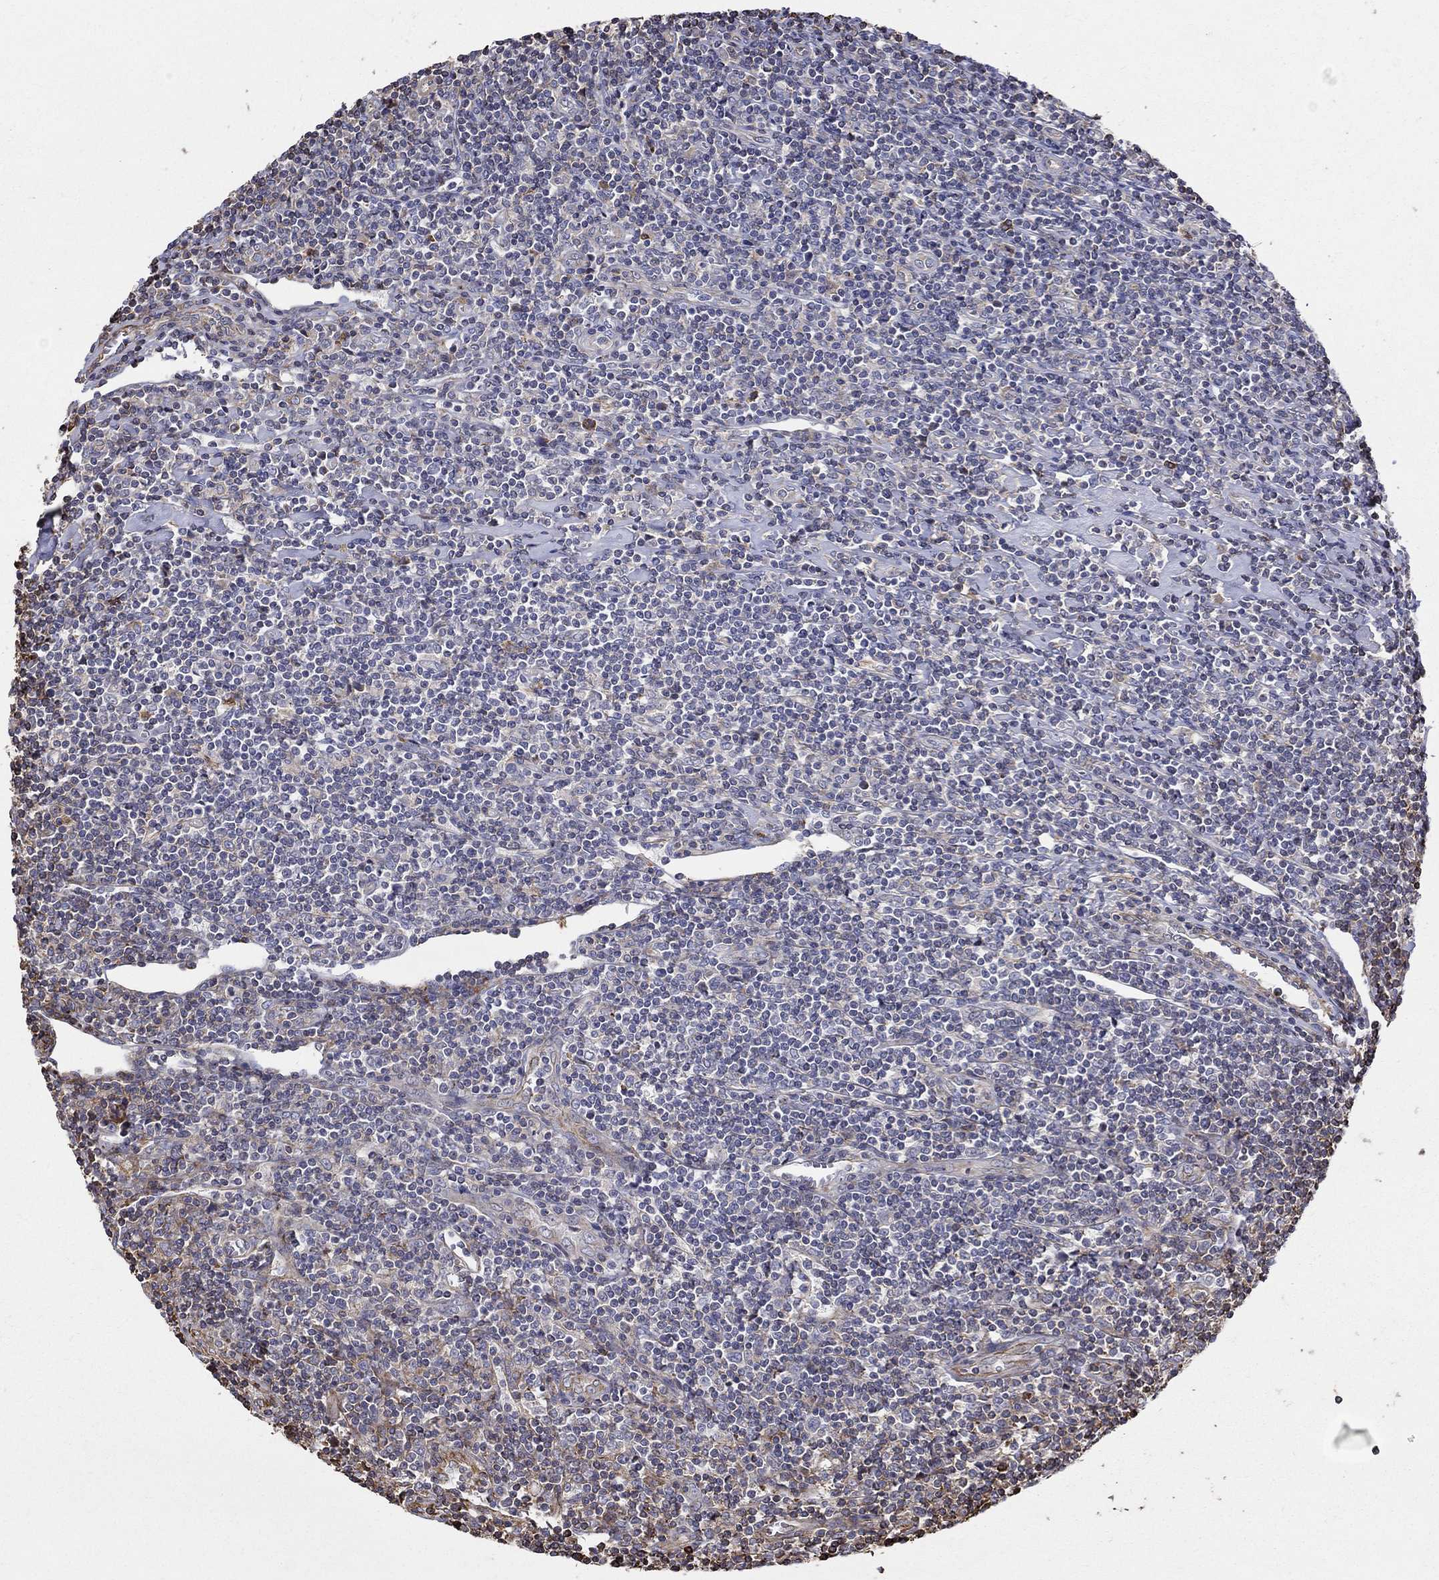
{"staining": {"intensity": "negative", "quantity": "none", "location": "none"}, "tissue": "lymphoma", "cell_type": "Tumor cells", "image_type": "cancer", "snomed": [{"axis": "morphology", "description": "Hodgkin's disease, NOS"}, {"axis": "topography", "description": "Lymph node"}], "caption": "A high-resolution micrograph shows IHC staining of lymphoma, which reveals no significant positivity in tumor cells.", "gene": "NPHP1", "patient": {"sex": "male", "age": 40}}